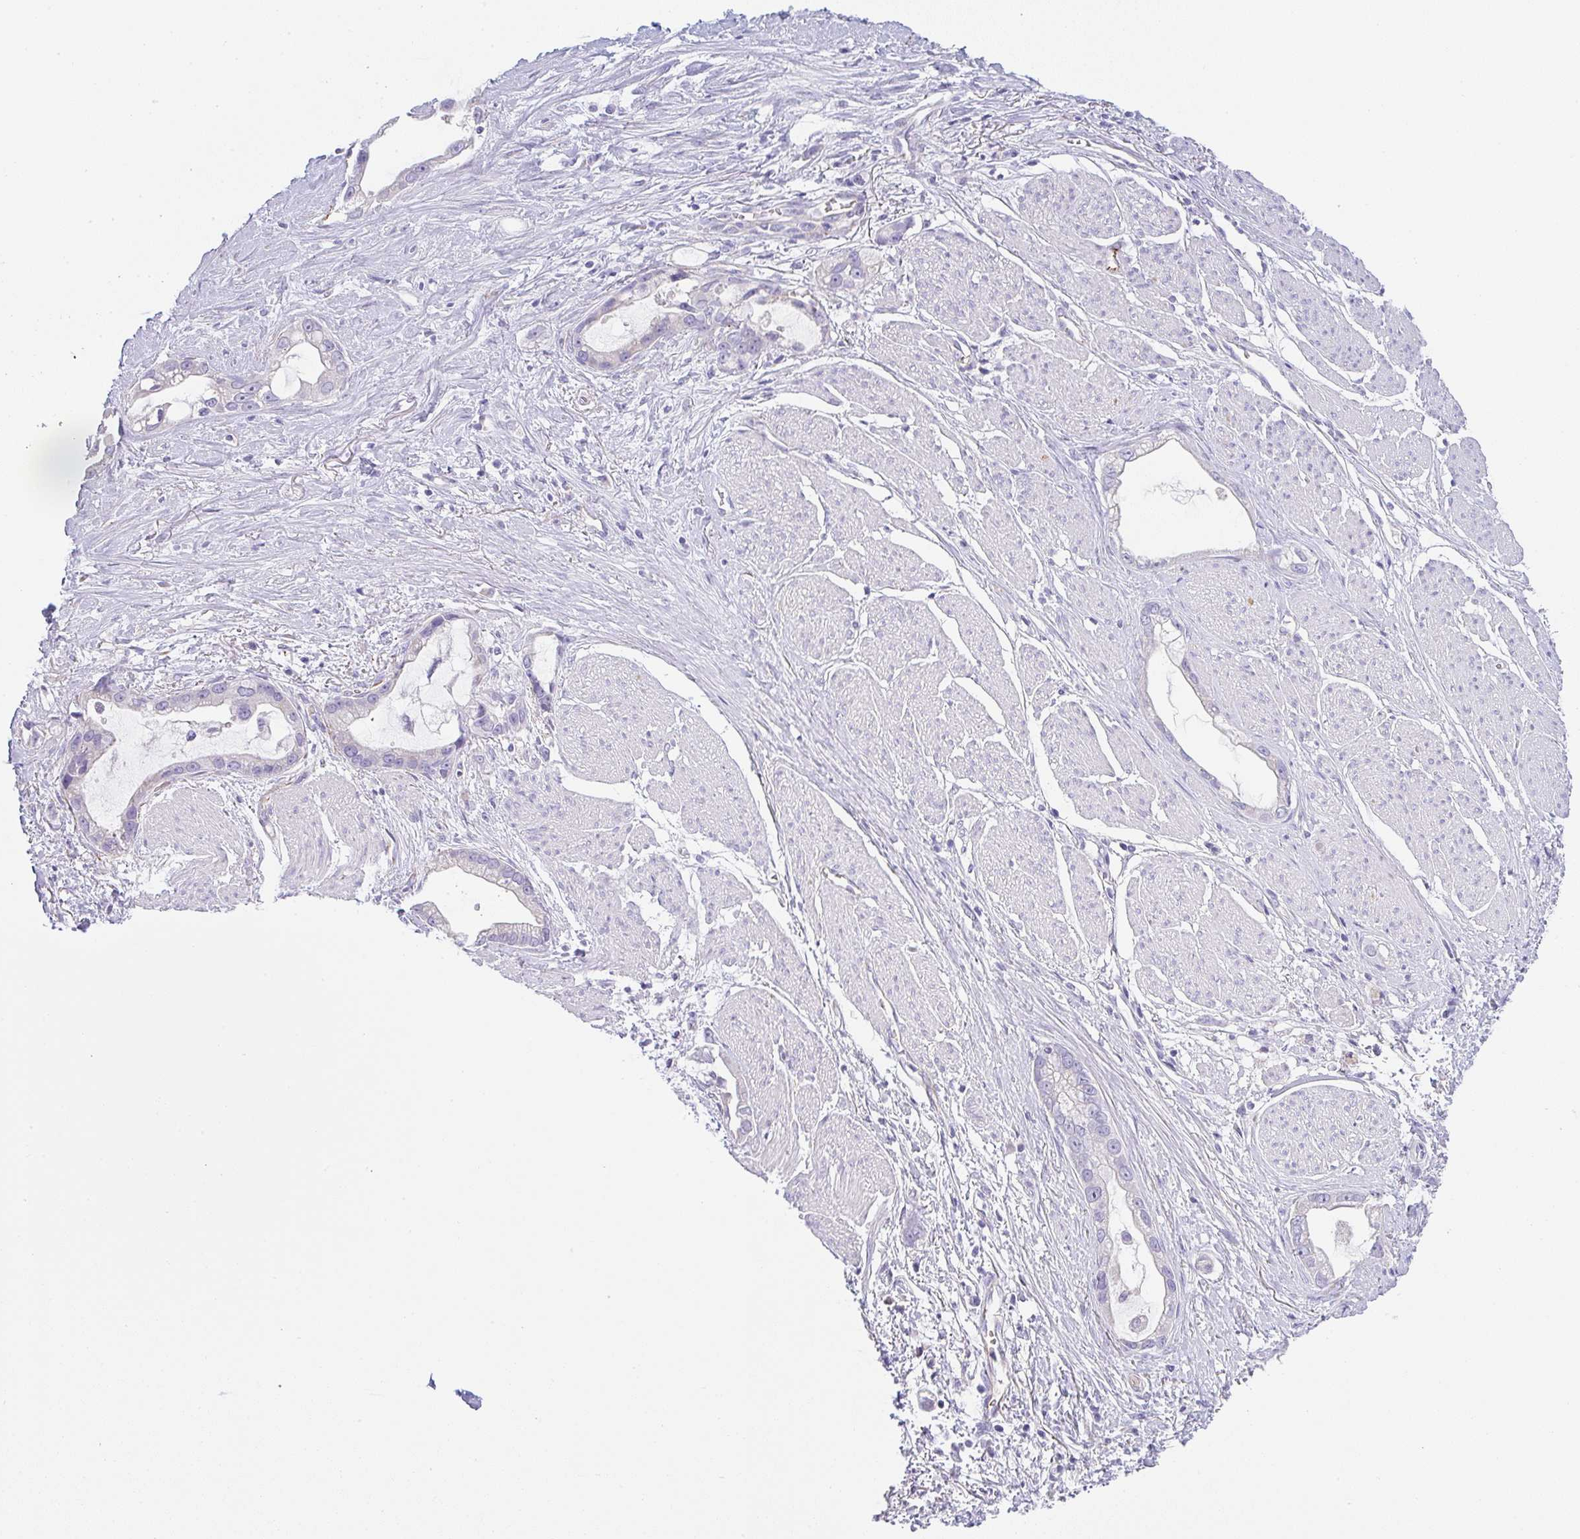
{"staining": {"intensity": "negative", "quantity": "none", "location": "none"}, "tissue": "stomach cancer", "cell_type": "Tumor cells", "image_type": "cancer", "snomed": [{"axis": "morphology", "description": "Adenocarcinoma, NOS"}, {"axis": "topography", "description": "Stomach"}], "caption": "Protein analysis of stomach cancer demonstrates no significant expression in tumor cells.", "gene": "LPAR4", "patient": {"sex": "male", "age": 55}}